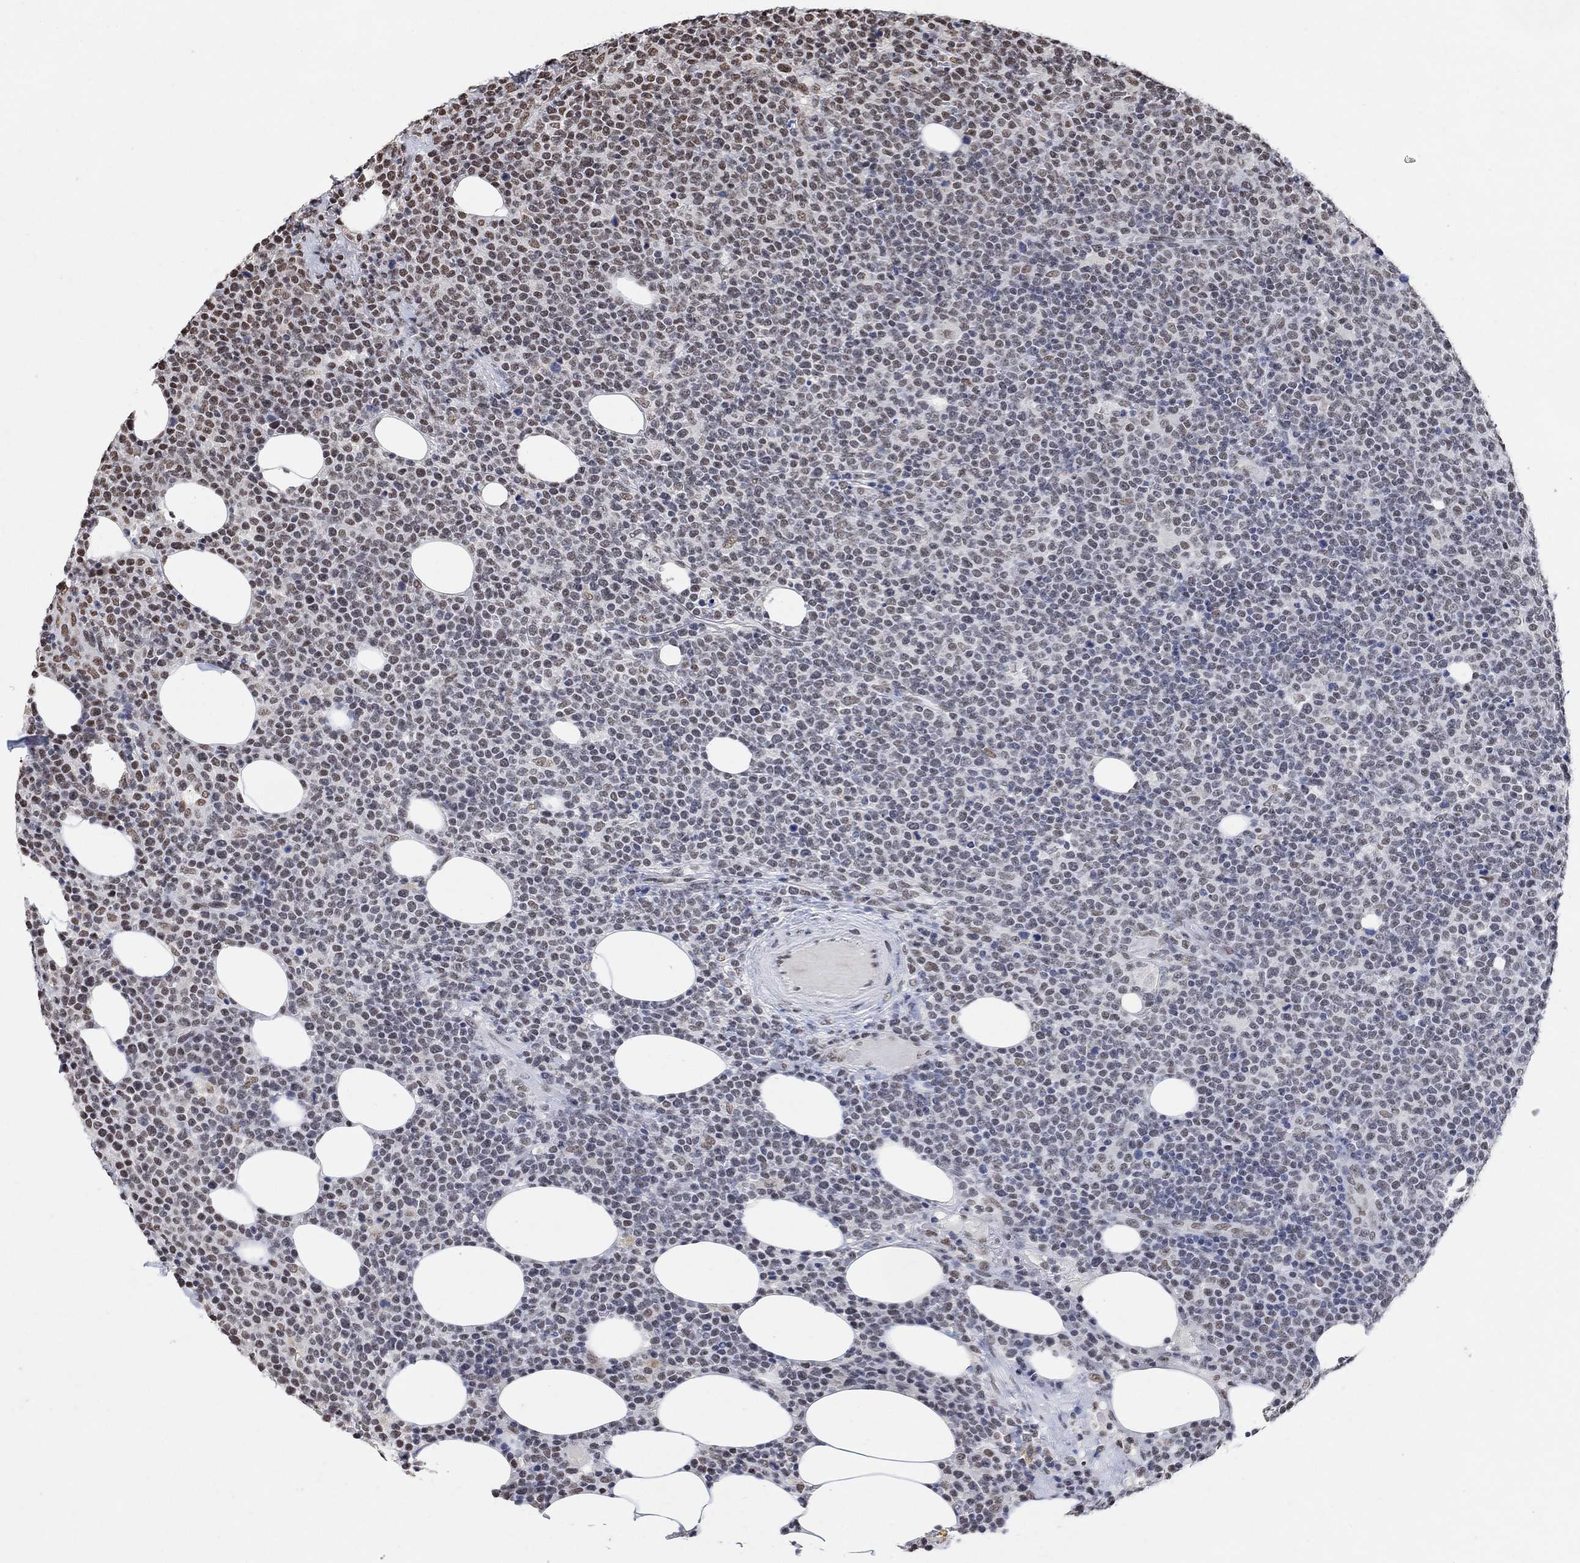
{"staining": {"intensity": "weak", "quantity": ">75%", "location": "nuclear"}, "tissue": "lymphoma", "cell_type": "Tumor cells", "image_type": "cancer", "snomed": [{"axis": "morphology", "description": "Malignant lymphoma, non-Hodgkin's type, High grade"}, {"axis": "topography", "description": "Lymph node"}], "caption": "The immunohistochemical stain highlights weak nuclear positivity in tumor cells of high-grade malignant lymphoma, non-Hodgkin's type tissue.", "gene": "USP39", "patient": {"sex": "male", "age": 61}}